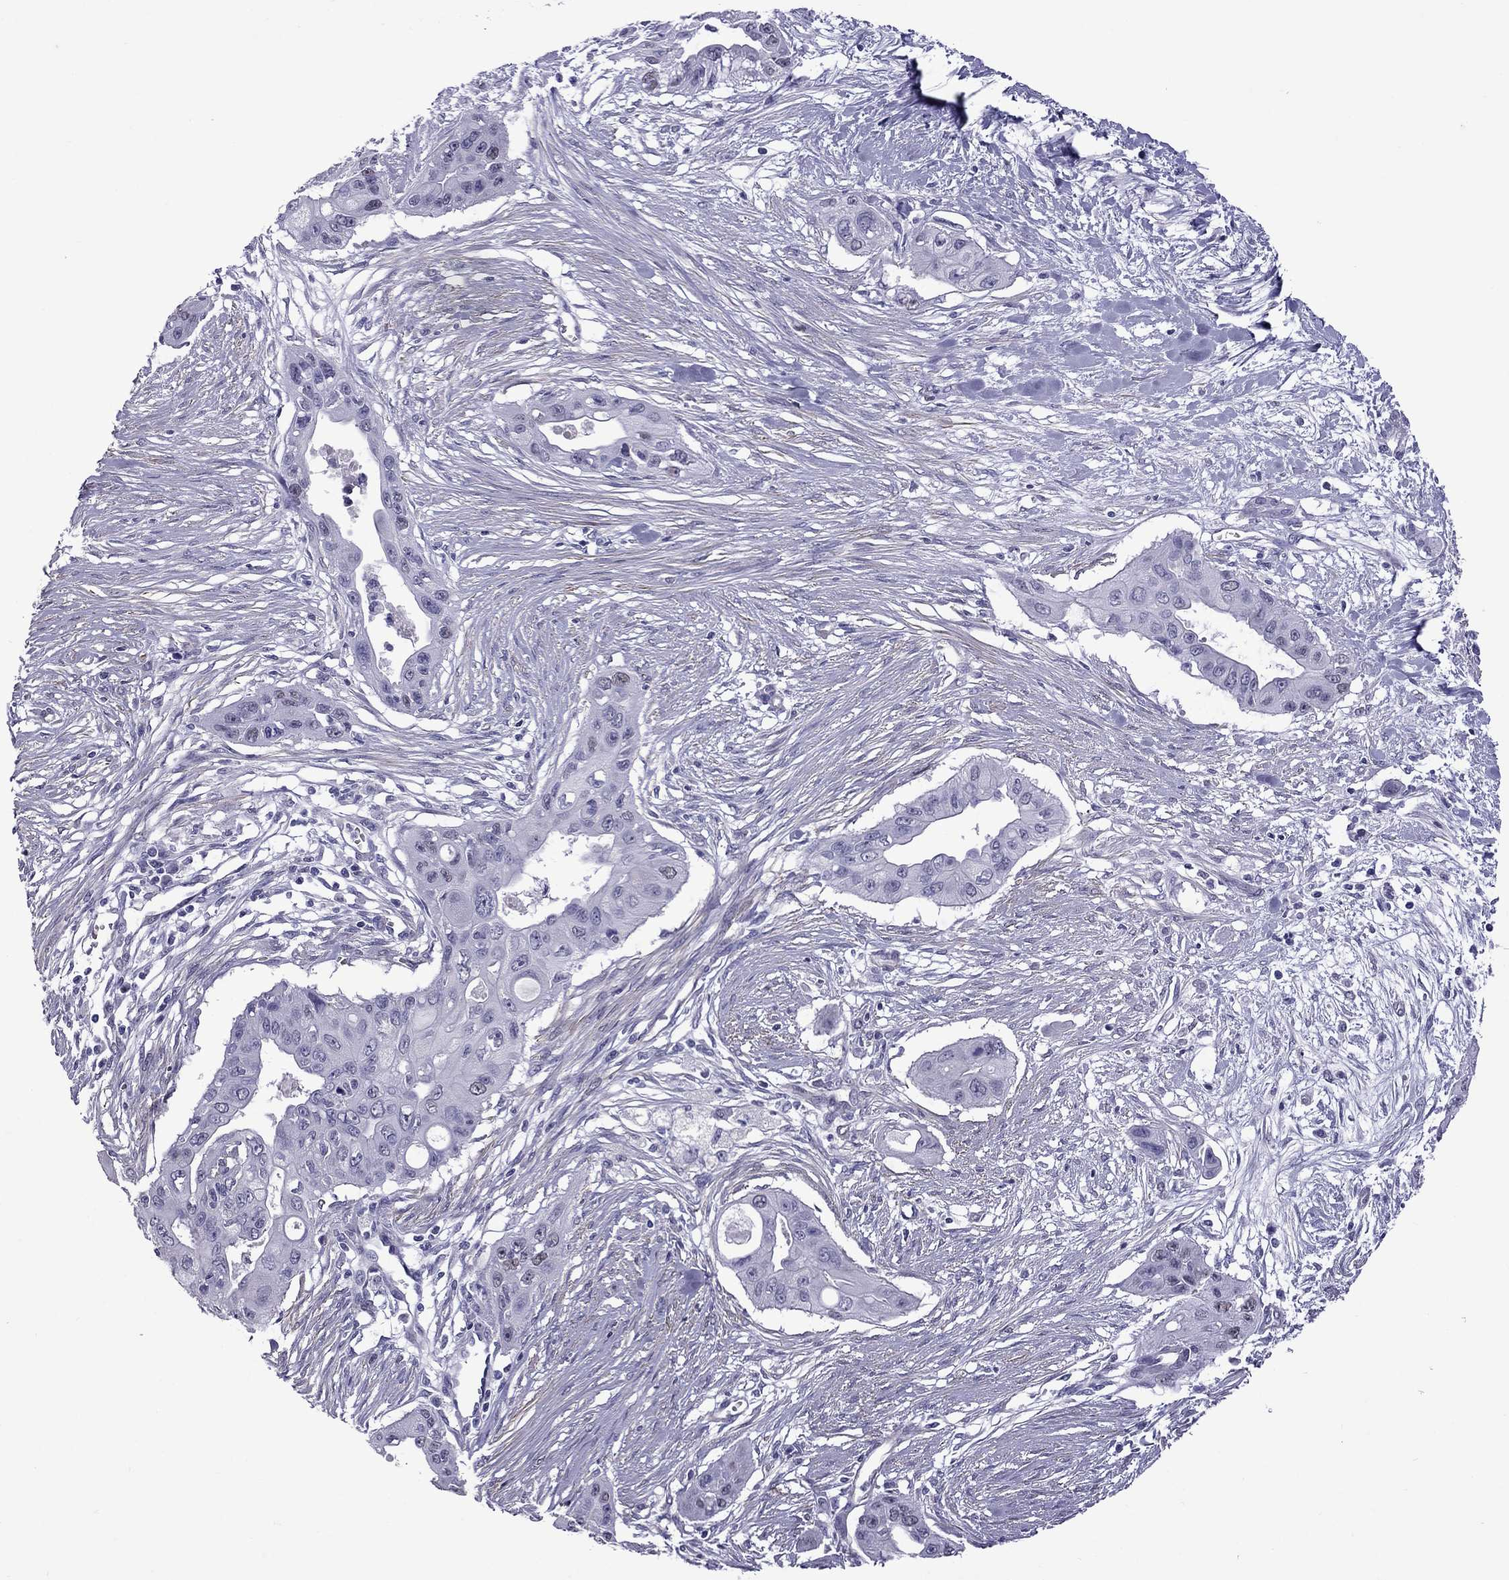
{"staining": {"intensity": "negative", "quantity": "none", "location": "none"}, "tissue": "pancreatic cancer", "cell_type": "Tumor cells", "image_type": "cancer", "snomed": [{"axis": "morphology", "description": "Adenocarcinoma, NOS"}, {"axis": "topography", "description": "Pancreas"}], "caption": "Histopathology image shows no protein positivity in tumor cells of pancreatic cancer tissue.", "gene": "CHRNA5", "patient": {"sex": "male", "age": 60}}